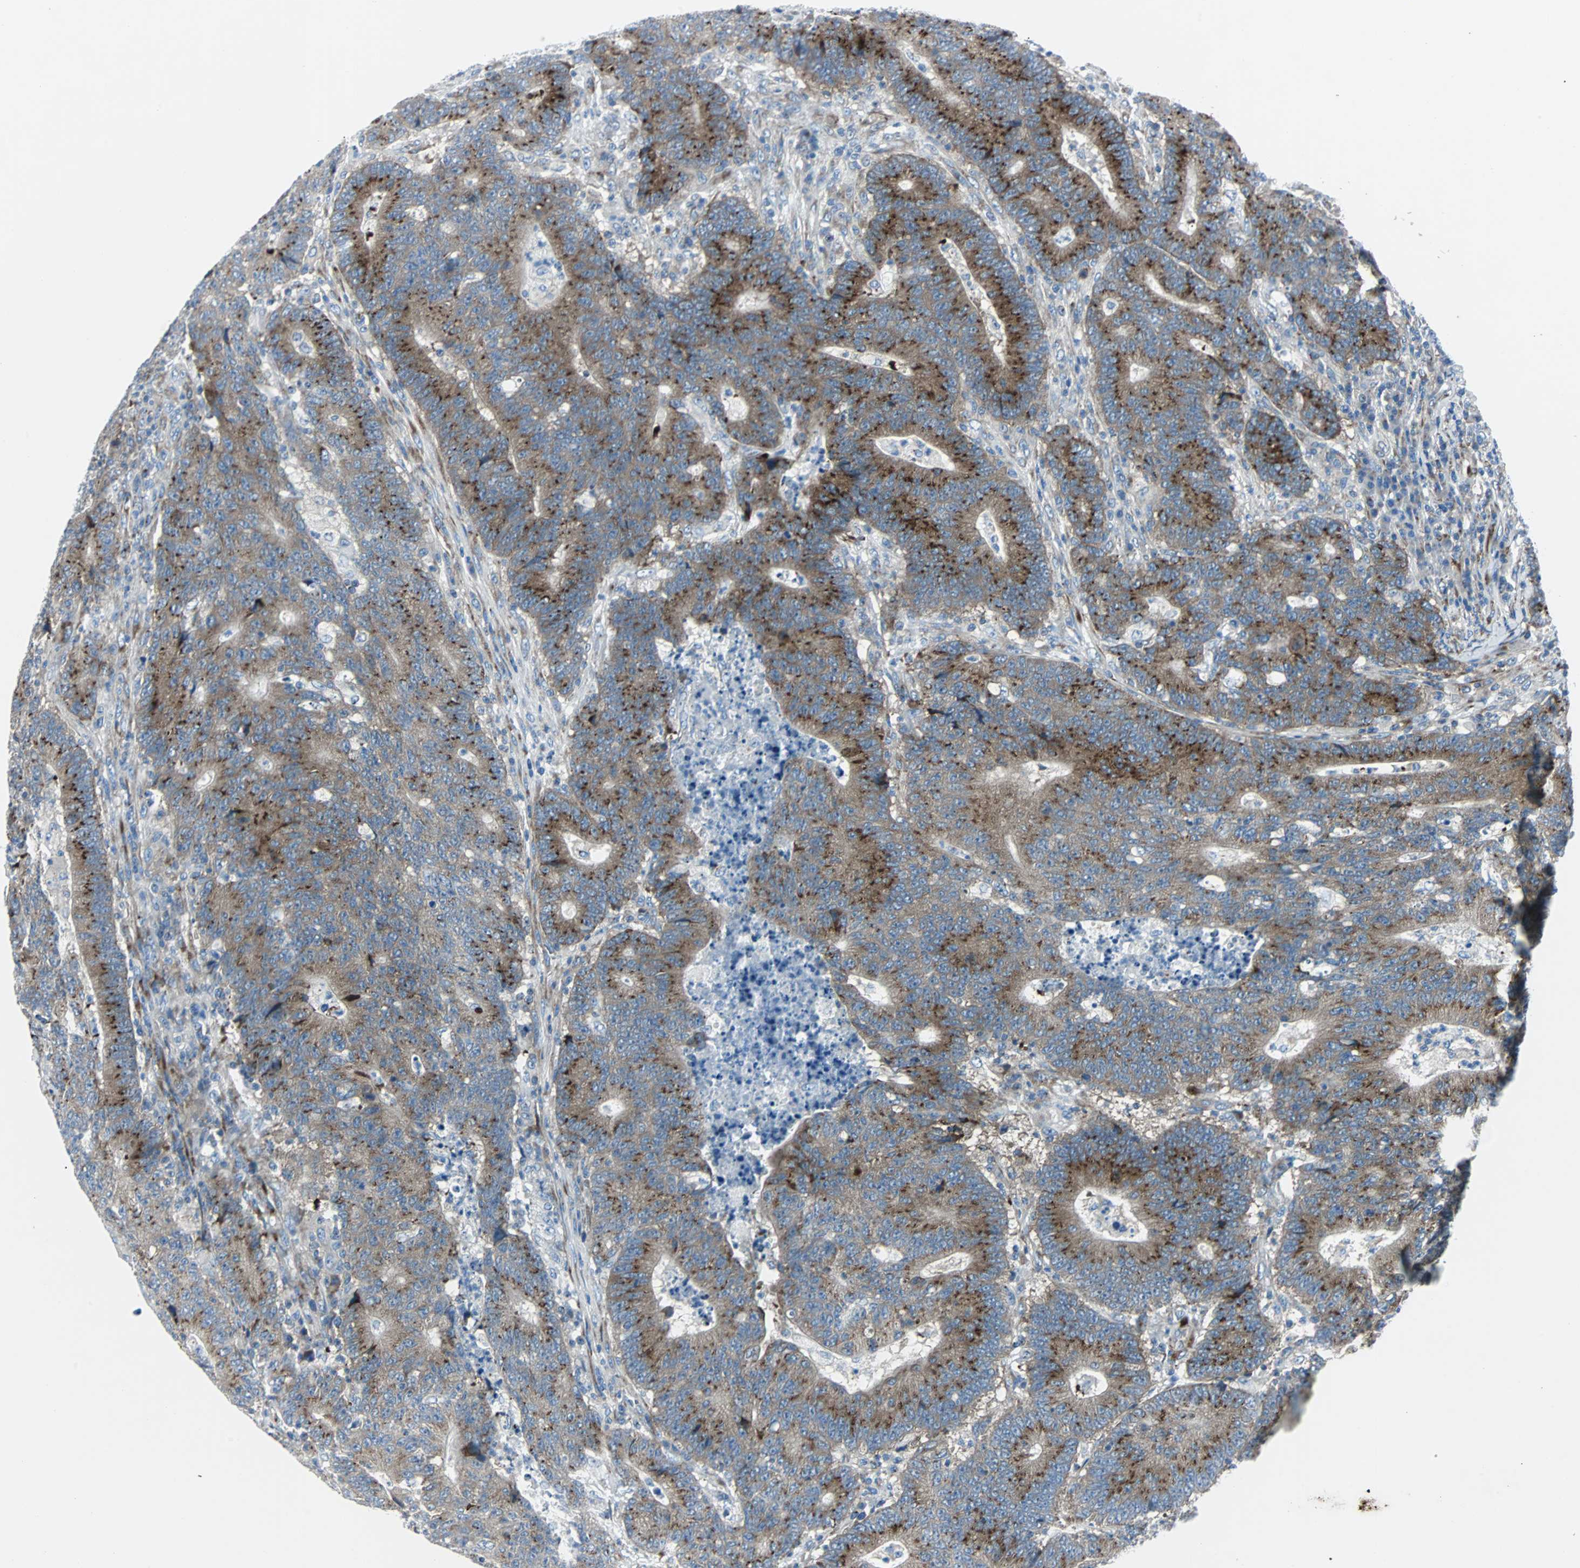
{"staining": {"intensity": "strong", "quantity": ">75%", "location": "cytoplasmic/membranous"}, "tissue": "colorectal cancer", "cell_type": "Tumor cells", "image_type": "cancer", "snomed": [{"axis": "morphology", "description": "Normal tissue, NOS"}, {"axis": "morphology", "description": "Adenocarcinoma, NOS"}, {"axis": "topography", "description": "Colon"}], "caption": "High-power microscopy captured an immunohistochemistry micrograph of colorectal cancer, revealing strong cytoplasmic/membranous staining in approximately >75% of tumor cells.", "gene": "BBC3", "patient": {"sex": "female", "age": 75}}